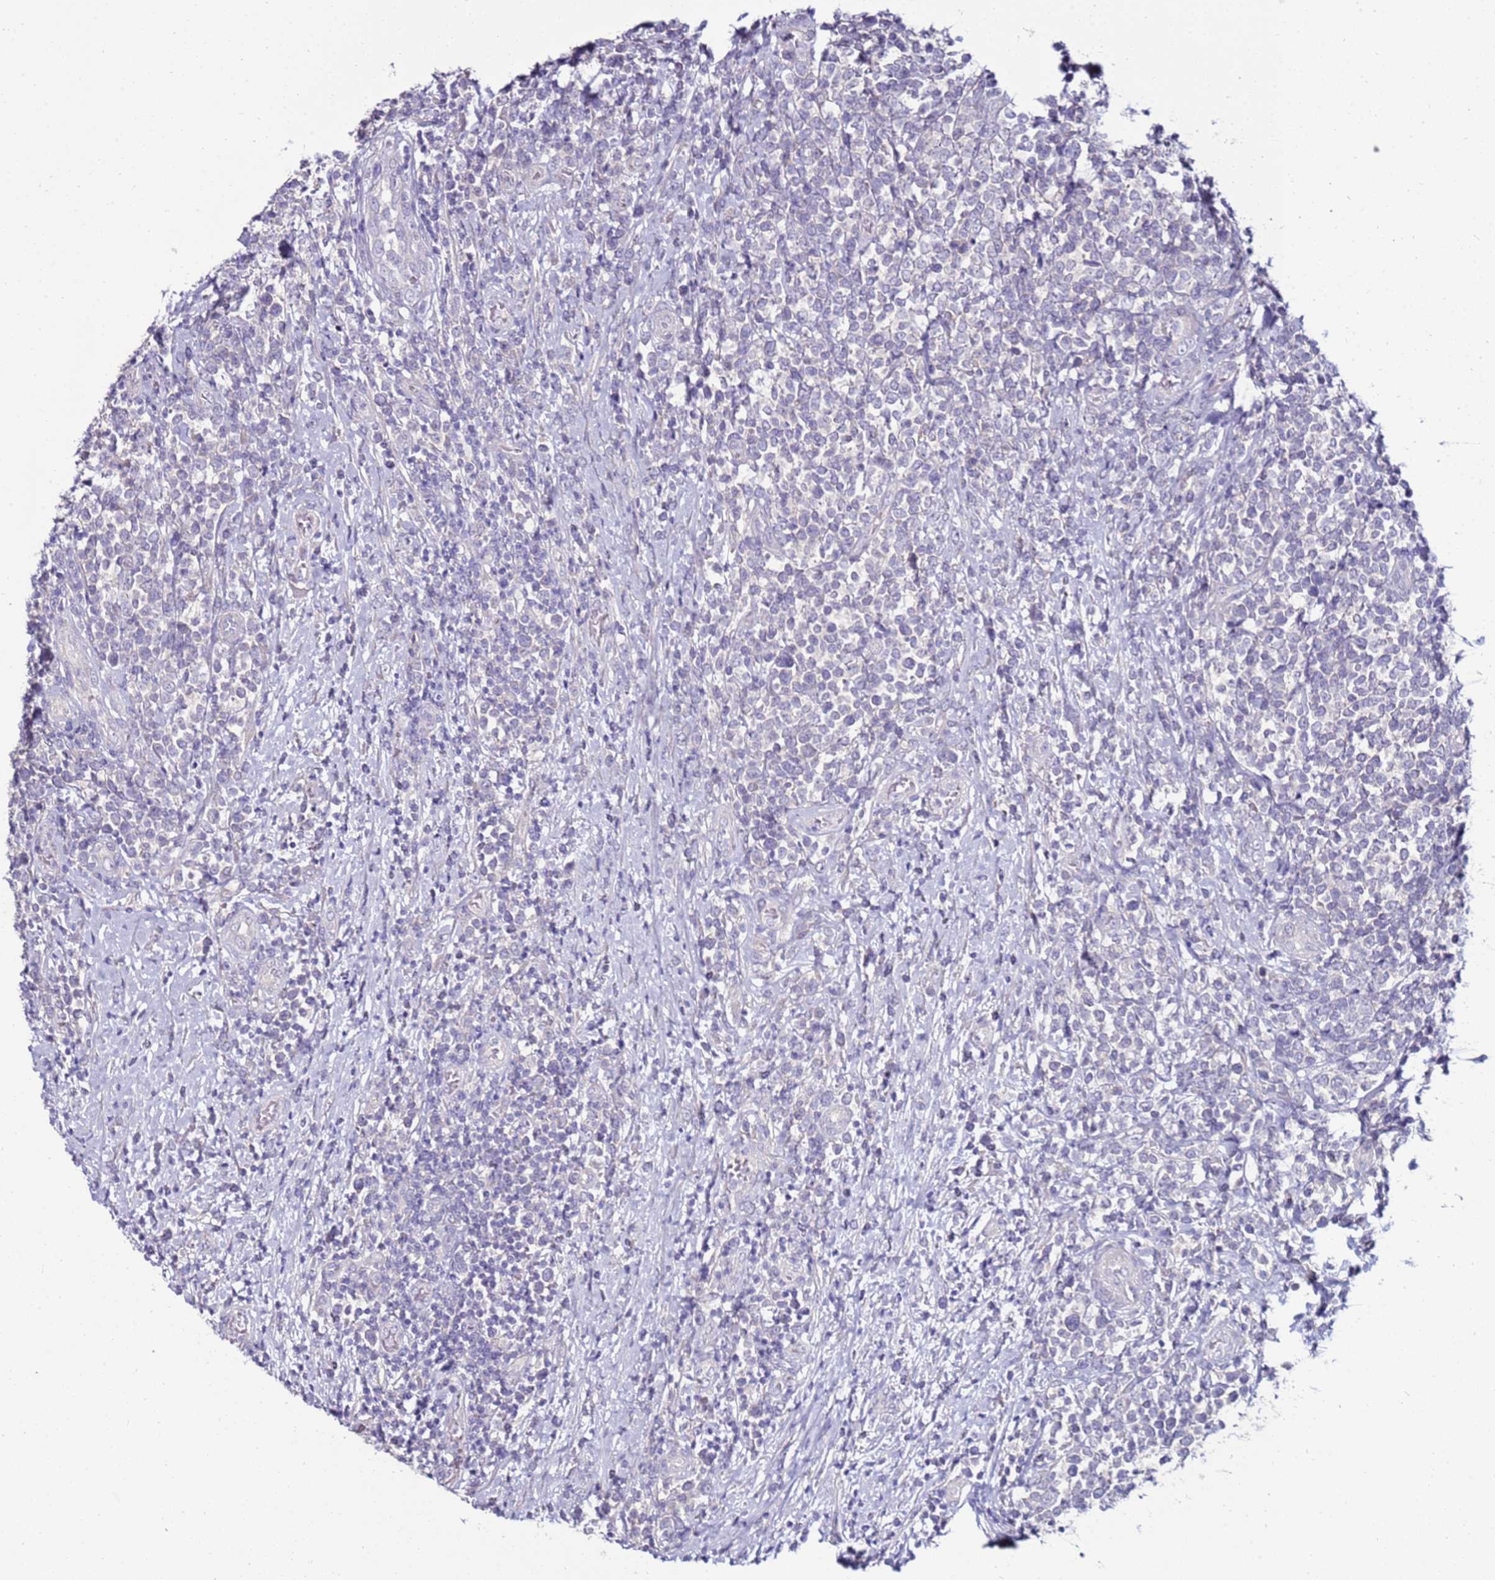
{"staining": {"intensity": "negative", "quantity": "none", "location": "none"}, "tissue": "lymphoma", "cell_type": "Tumor cells", "image_type": "cancer", "snomed": [{"axis": "morphology", "description": "Malignant lymphoma, non-Hodgkin's type, High grade"}, {"axis": "topography", "description": "Soft tissue"}], "caption": "This is an immunohistochemistry histopathology image of human malignant lymphoma, non-Hodgkin's type (high-grade). There is no staining in tumor cells.", "gene": "GPN3", "patient": {"sex": "female", "age": 56}}